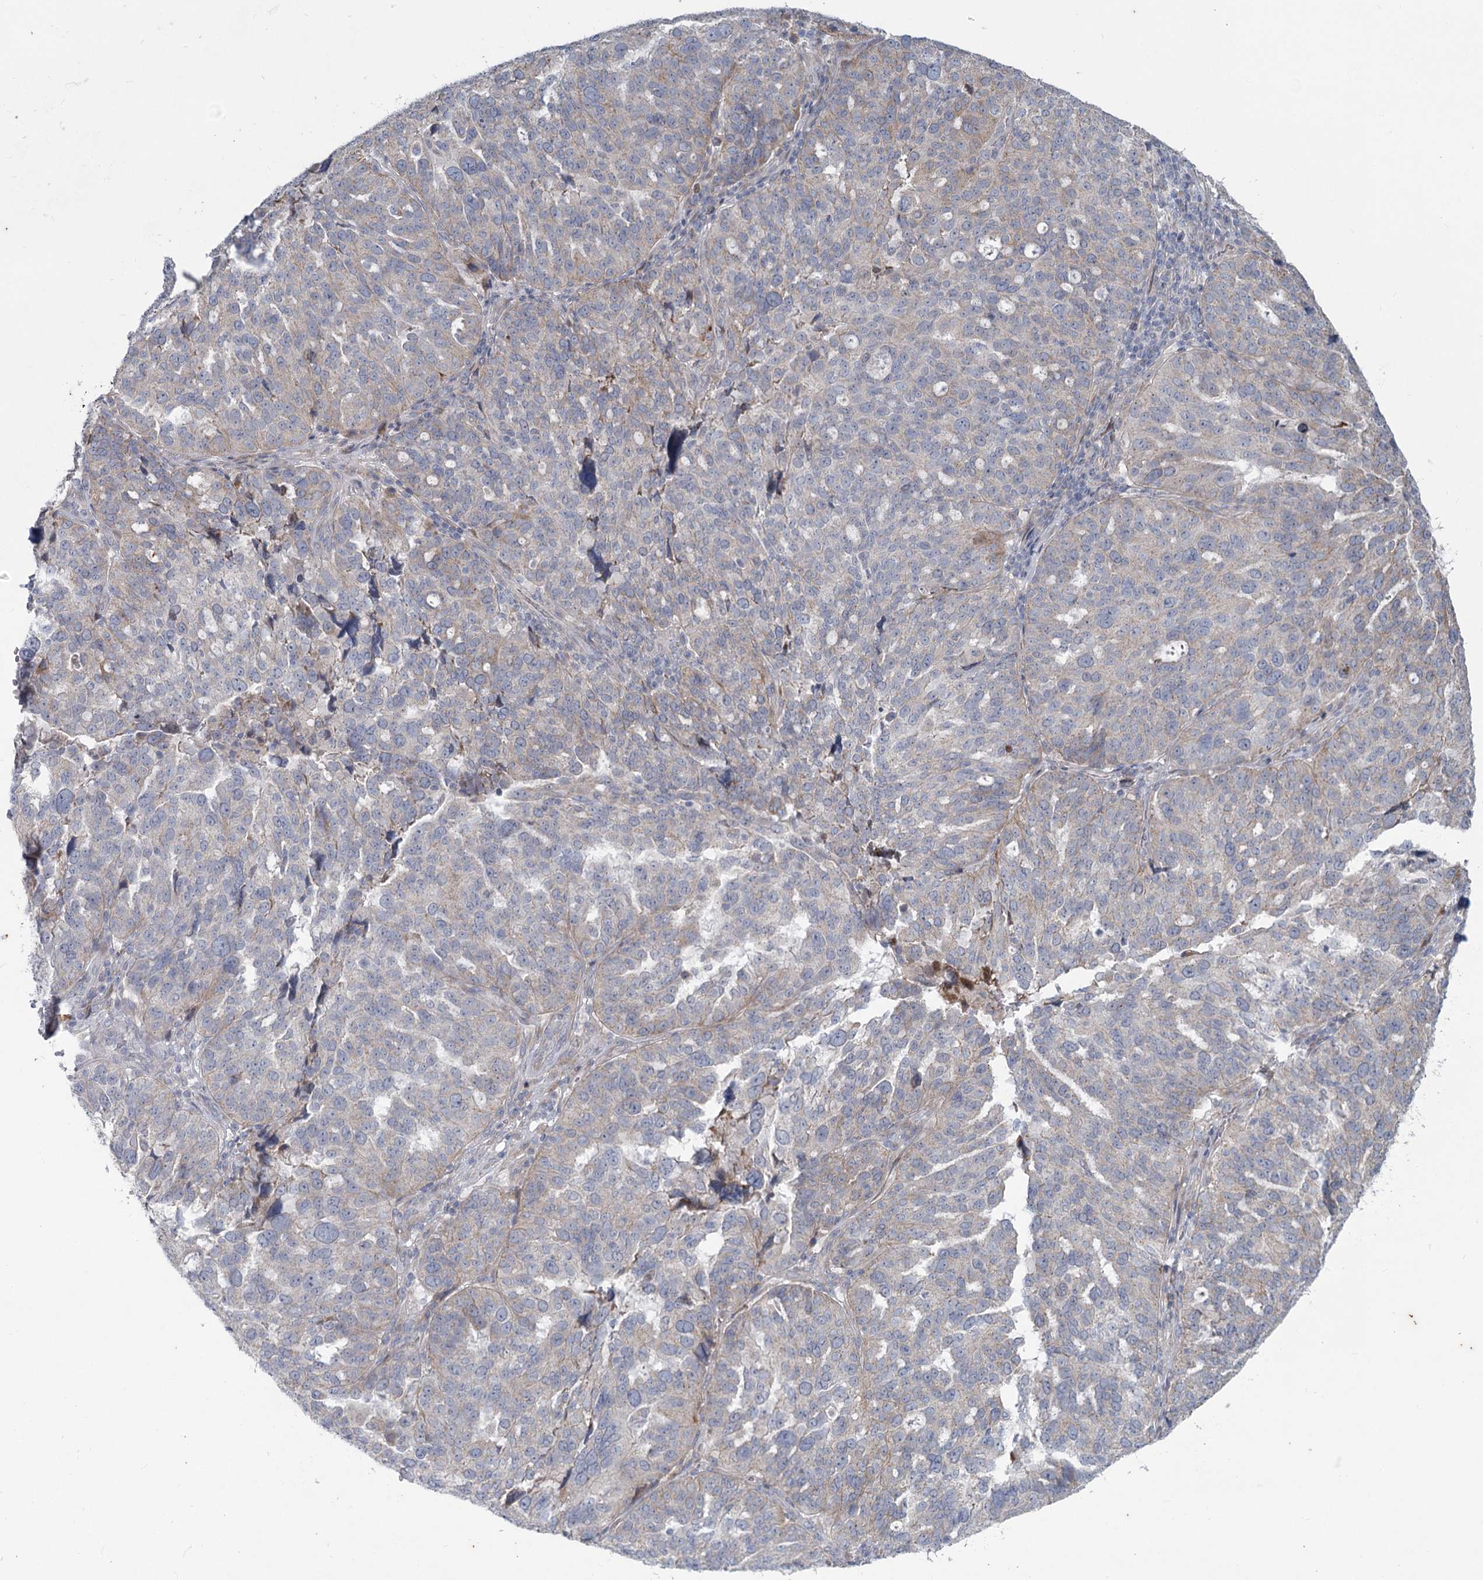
{"staining": {"intensity": "negative", "quantity": "none", "location": "none"}, "tissue": "ovarian cancer", "cell_type": "Tumor cells", "image_type": "cancer", "snomed": [{"axis": "morphology", "description": "Cystadenocarcinoma, serous, NOS"}, {"axis": "topography", "description": "Ovary"}], "caption": "High magnification brightfield microscopy of serous cystadenocarcinoma (ovarian) stained with DAB (3,3'-diaminobenzidine) (brown) and counterstained with hematoxylin (blue): tumor cells show no significant expression.", "gene": "PLA2G12A", "patient": {"sex": "female", "age": 59}}